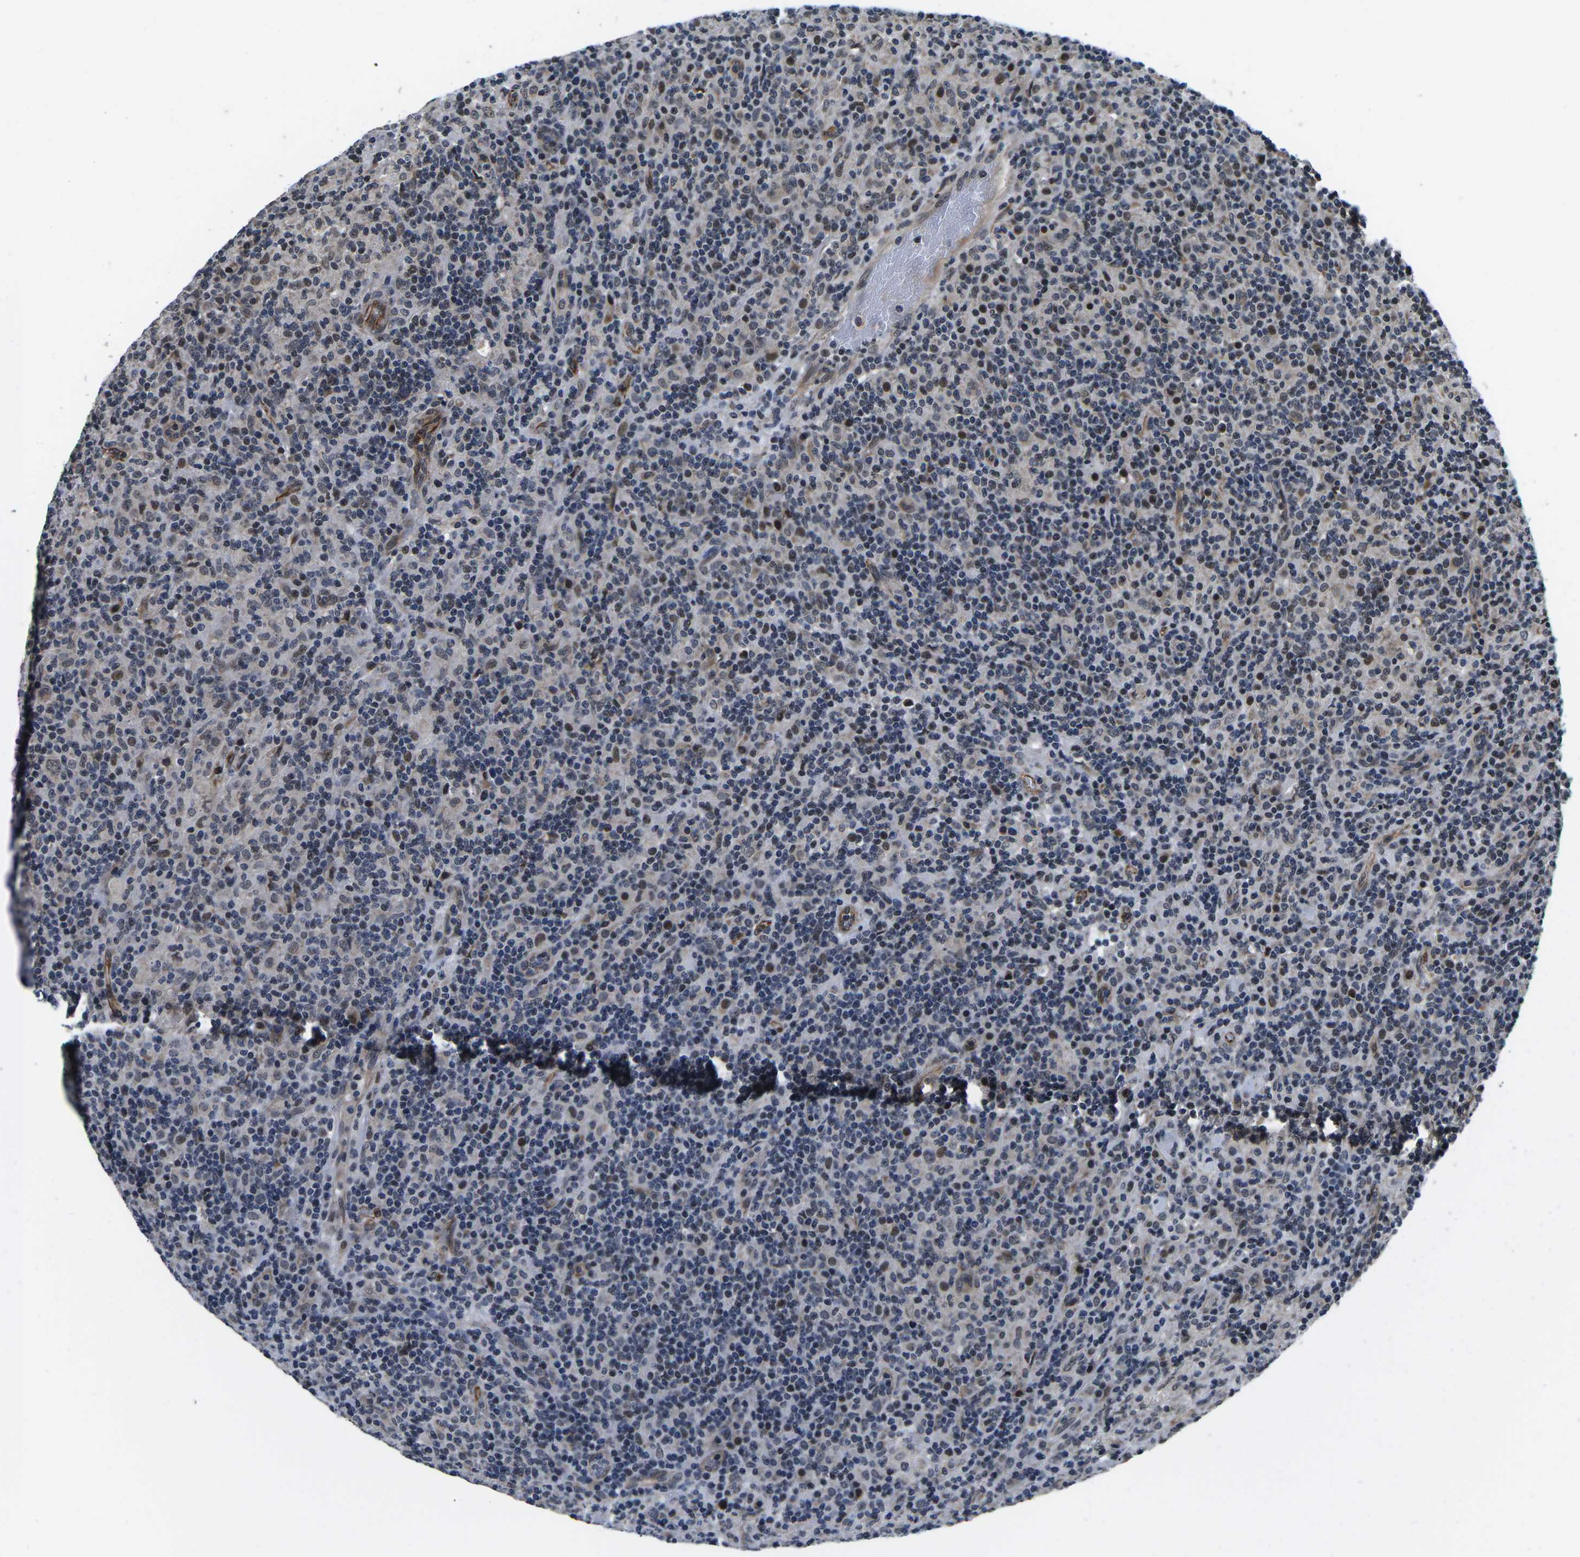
{"staining": {"intensity": "weak", "quantity": "25%-75%", "location": "cytoplasmic/membranous"}, "tissue": "lymphoma", "cell_type": "Tumor cells", "image_type": "cancer", "snomed": [{"axis": "morphology", "description": "Hodgkin's disease, NOS"}, {"axis": "topography", "description": "Lymph node"}], "caption": "Immunohistochemical staining of lymphoma exhibits weak cytoplasmic/membranous protein expression in approximately 25%-75% of tumor cells. (IHC, brightfield microscopy, high magnification).", "gene": "CCNE1", "patient": {"sex": "male", "age": 70}}